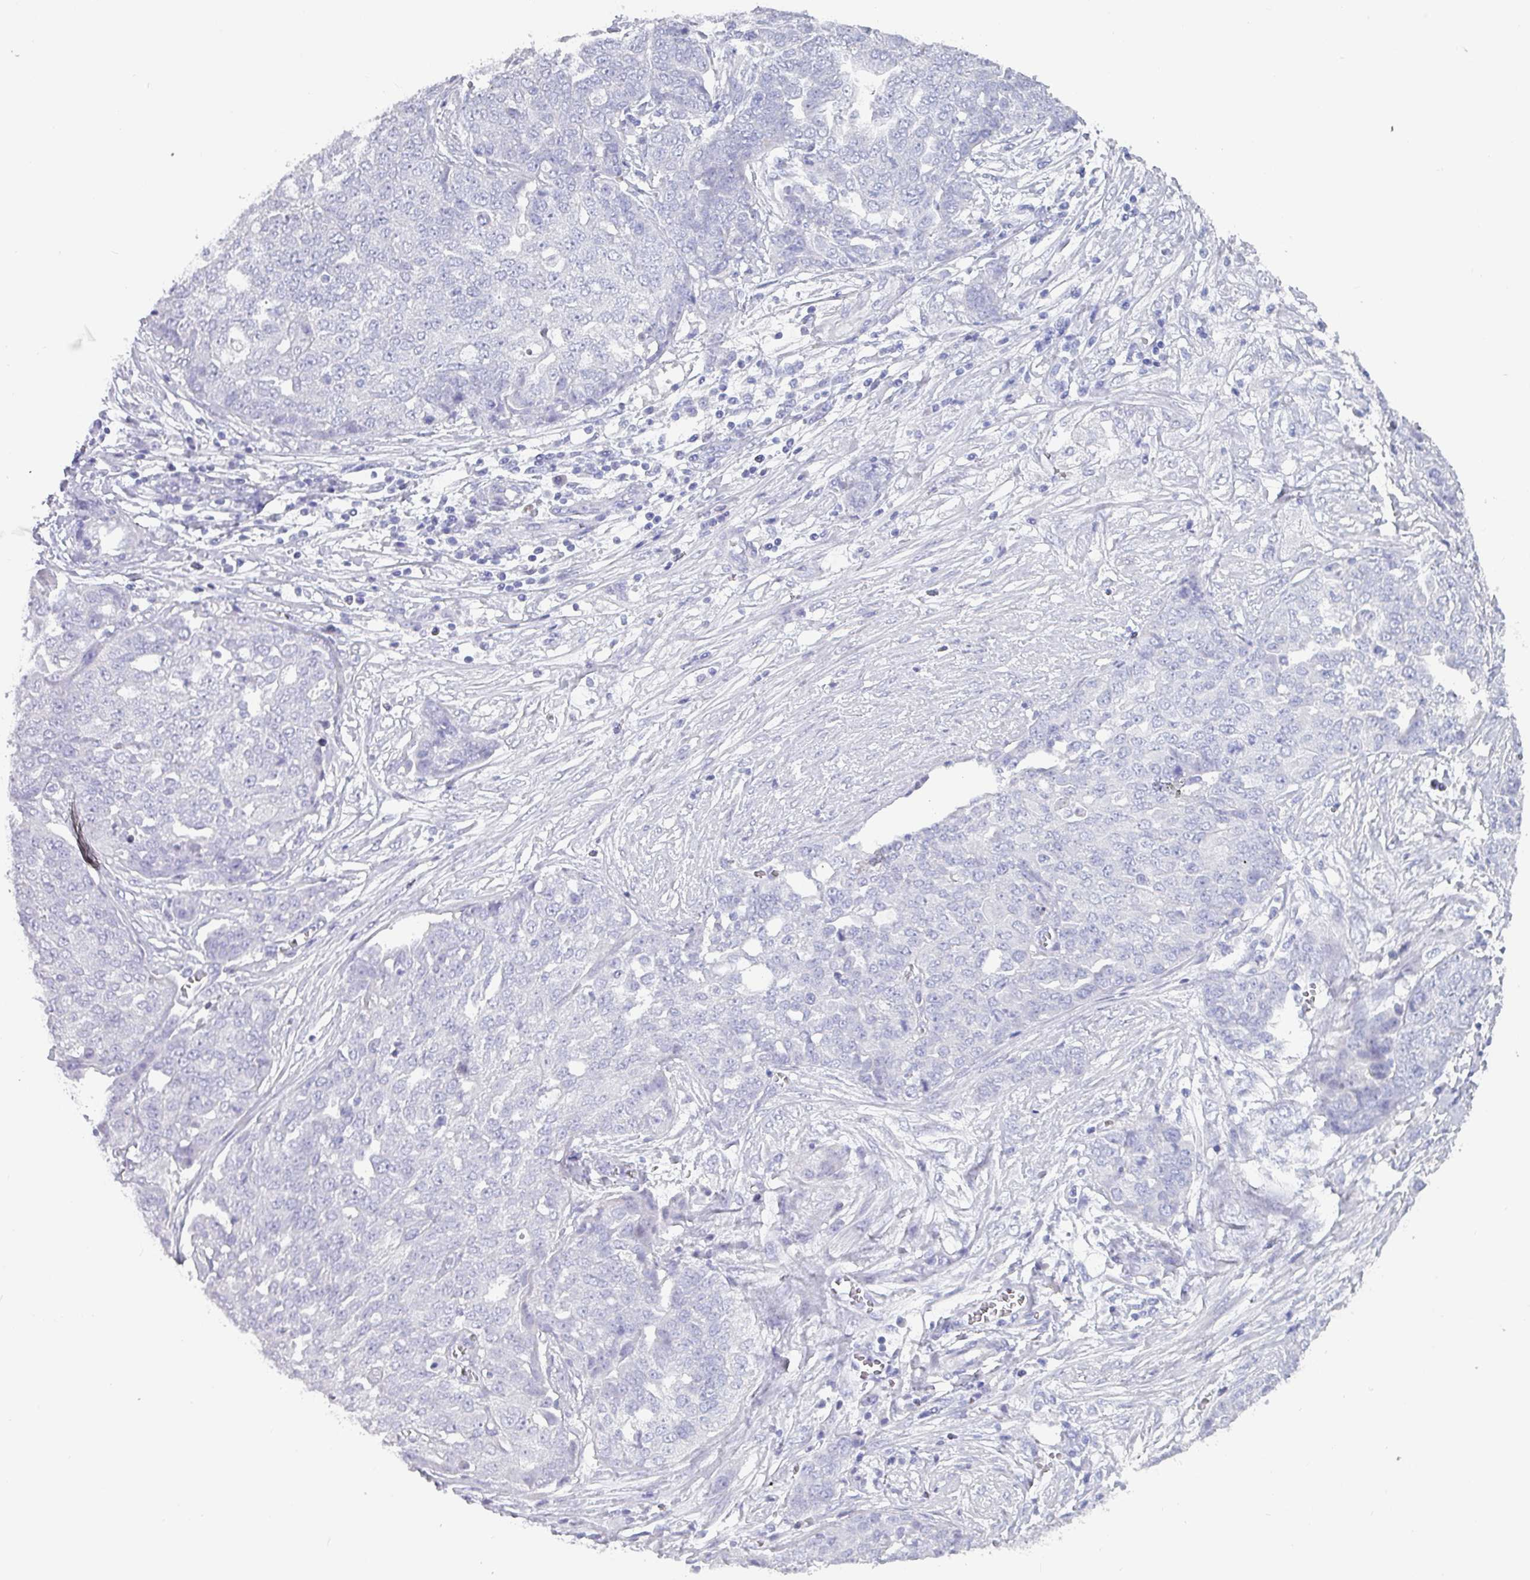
{"staining": {"intensity": "negative", "quantity": "none", "location": "none"}, "tissue": "ovarian cancer", "cell_type": "Tumor cells", "image_type": "cancer", "snomed": [{"axis": "morphology", "description": "Cystadenocarcinoma, serous, NOS"}, {"axis": "topography", "description": "Soft tissue"}, {"axis": "topography", "description": "Ovary"}], "caption": "Ovarian cancer stained for a protein using IHC displays no positivity tumor cells.", "gene": "INS-IGF2", "patient": {"sex": "female", "age": 57}}